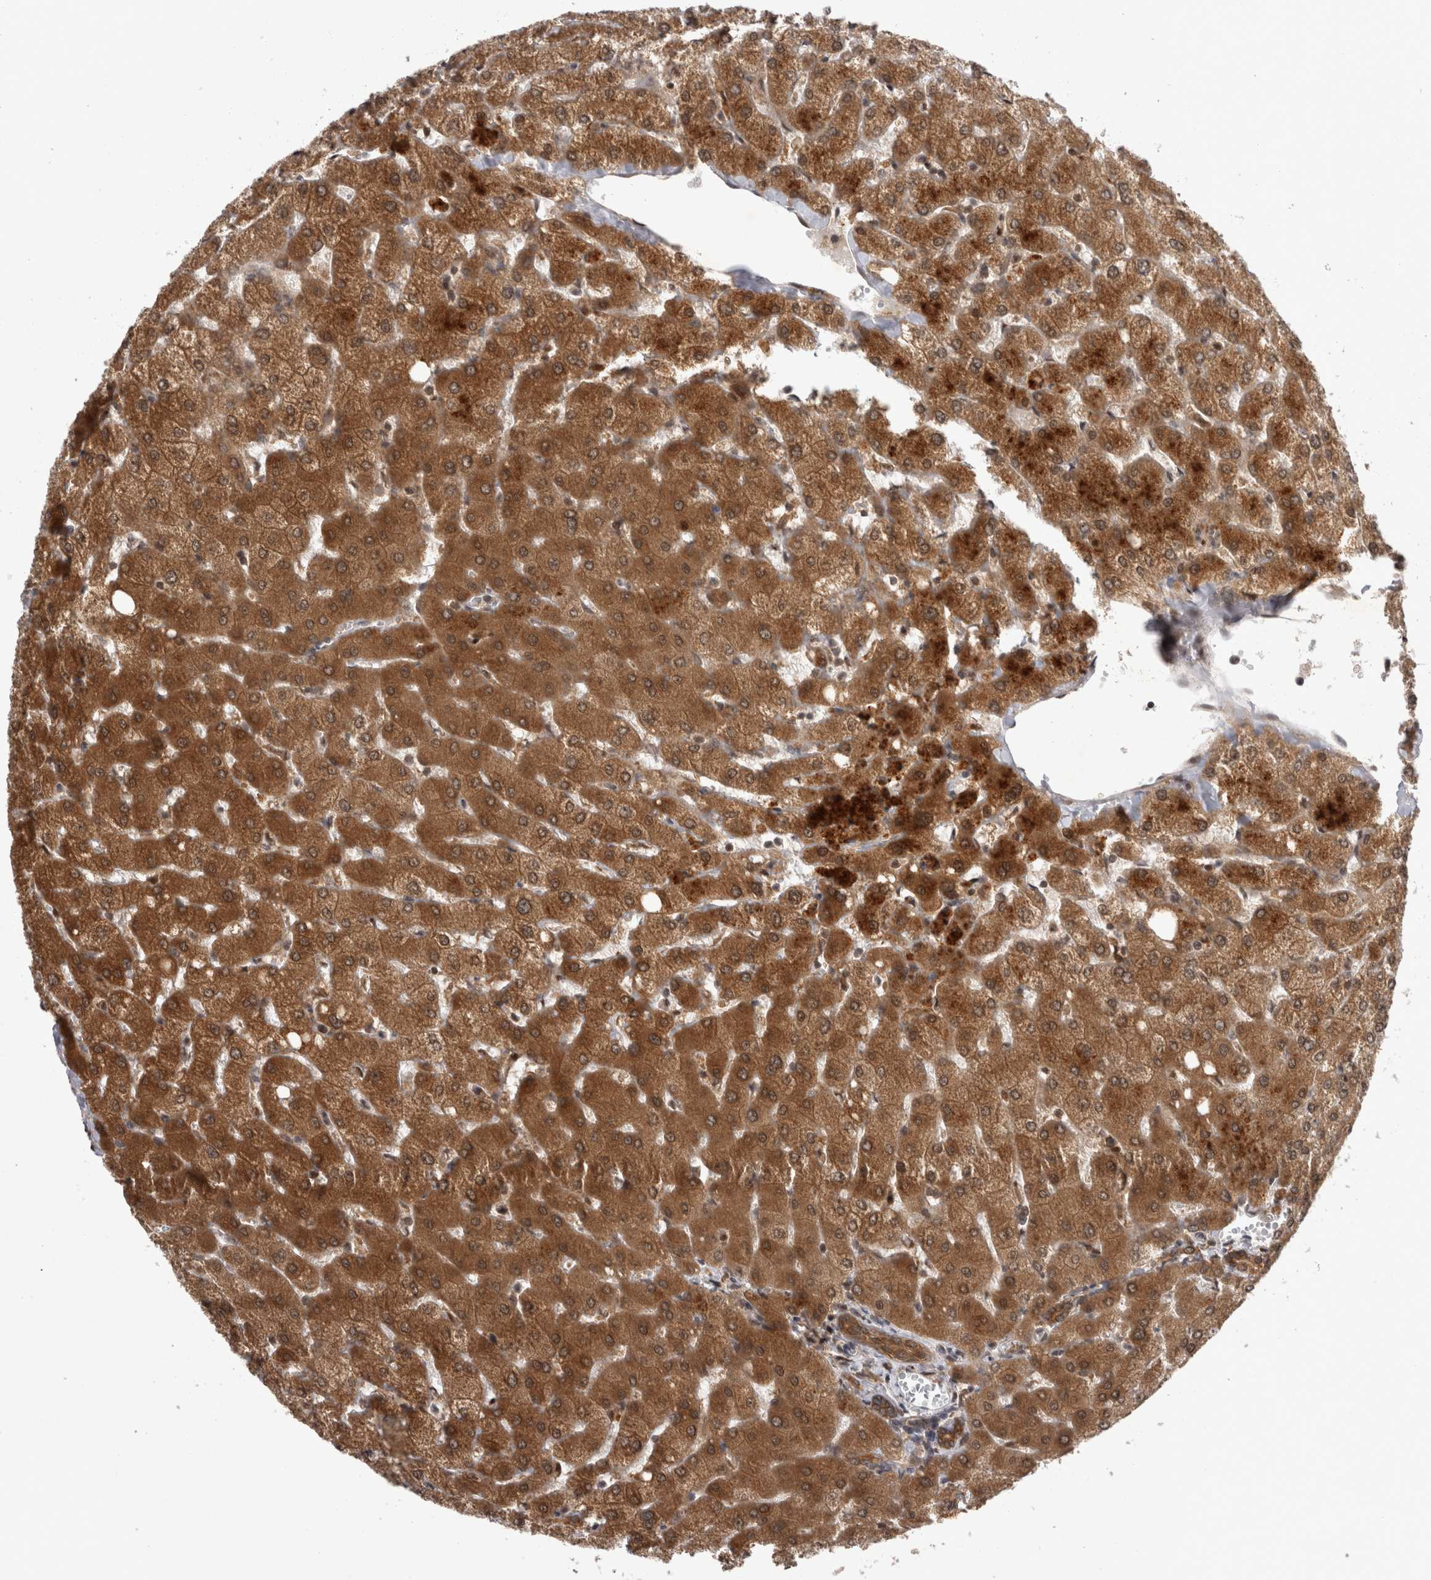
{"staining": {"intensity": "moderate", "quantity": ">75%", "location": "cytoplasmic/membranous"}, "tissue": "liver", "cell_type": "Cholangiocytes", "image_type": "normal", "snomed": [{"axis": "morphology", "description": "Normal tissue, NOS"}, {"axis": "topography", "description": "Liver"}], "caption": "Human liver stained with a brown dye demonstrates moderate cytoplasmic/membranous positive expression in about >75% of cholangiocytes.", "gene": "PSMB2", "patient": {"sex": "female", "age": 54}}